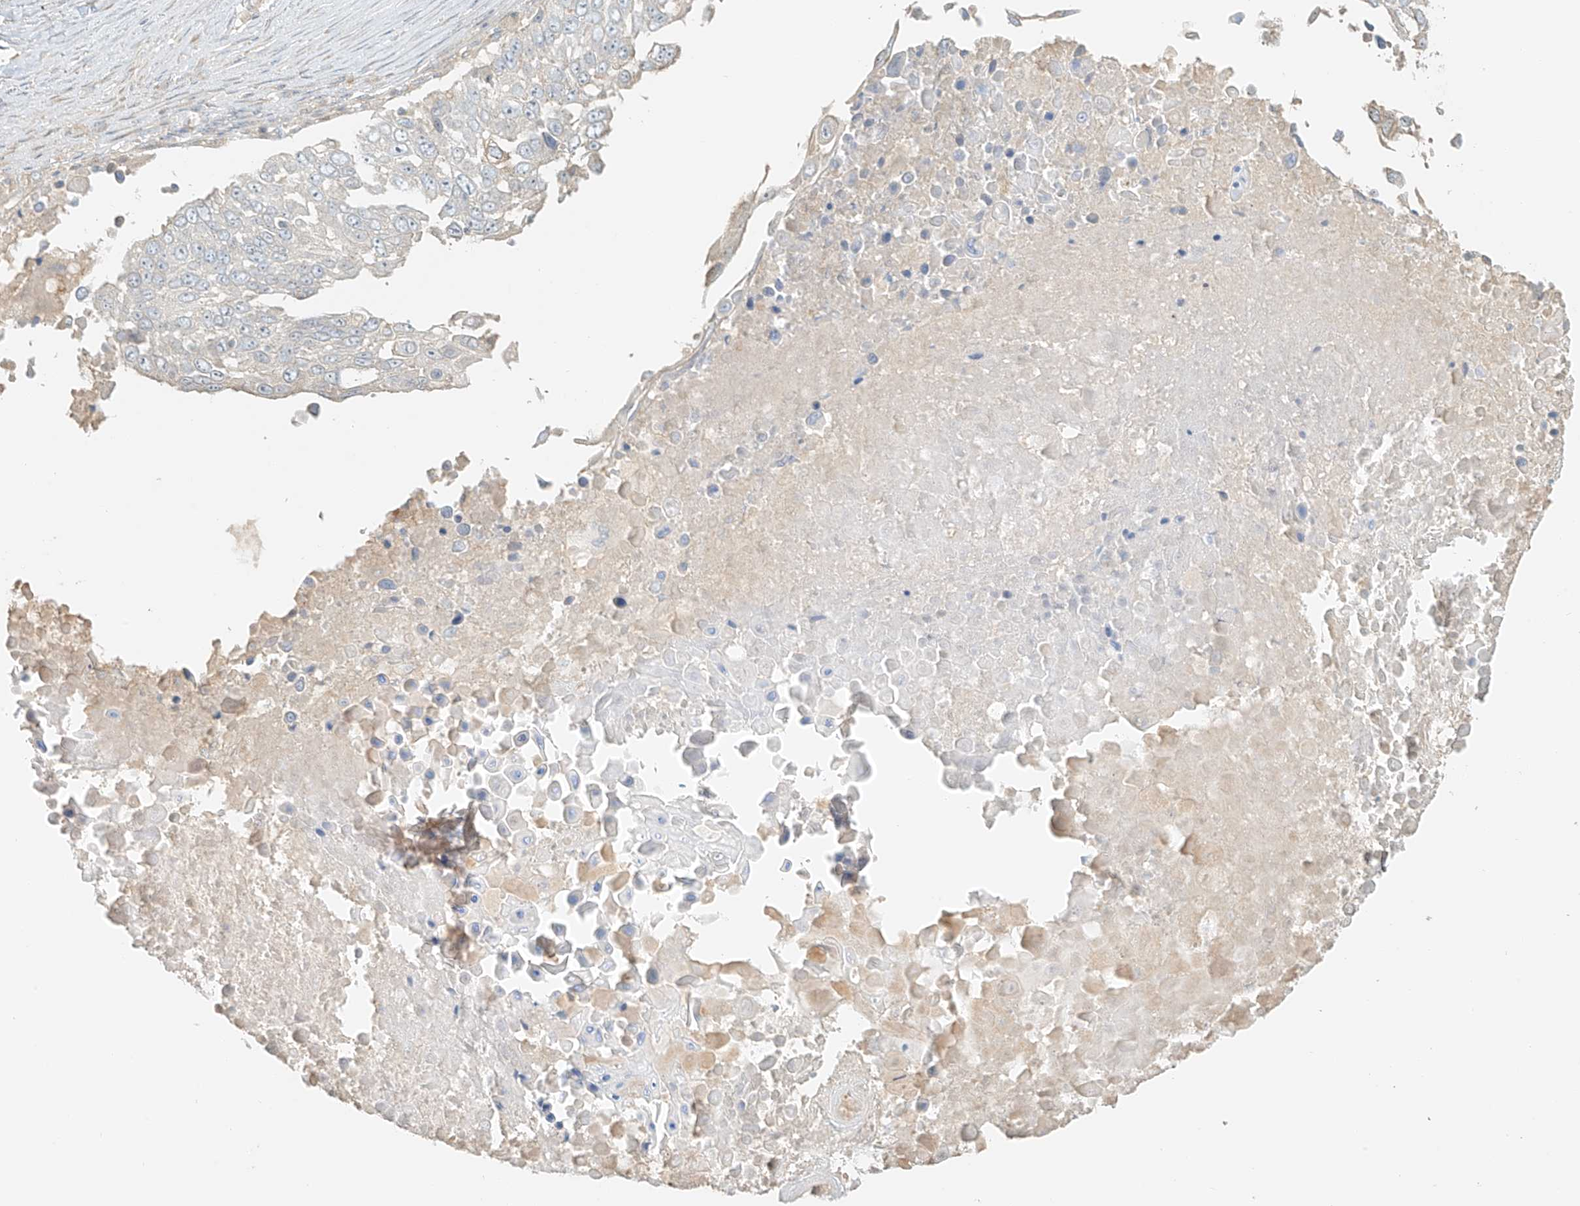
{"staining": {"intensity": "negative", "quantity": "none", "location": "none"}, "tissue": "lung cancer", "cell_type": "Tumor cells", "image_type": "cancer", "snomed": [{"axis": "morphology", "description": "Squamous cell carcinoma, NOS"}, {"axis": "topography", "description": "Lung"}], "caption": "This is an immunohistochemistry photomicrograph of human lung cancer. There is no expression in tumor cells.", "gene": "UPK1B", "patient": {"sex": "male", "age": 66}}